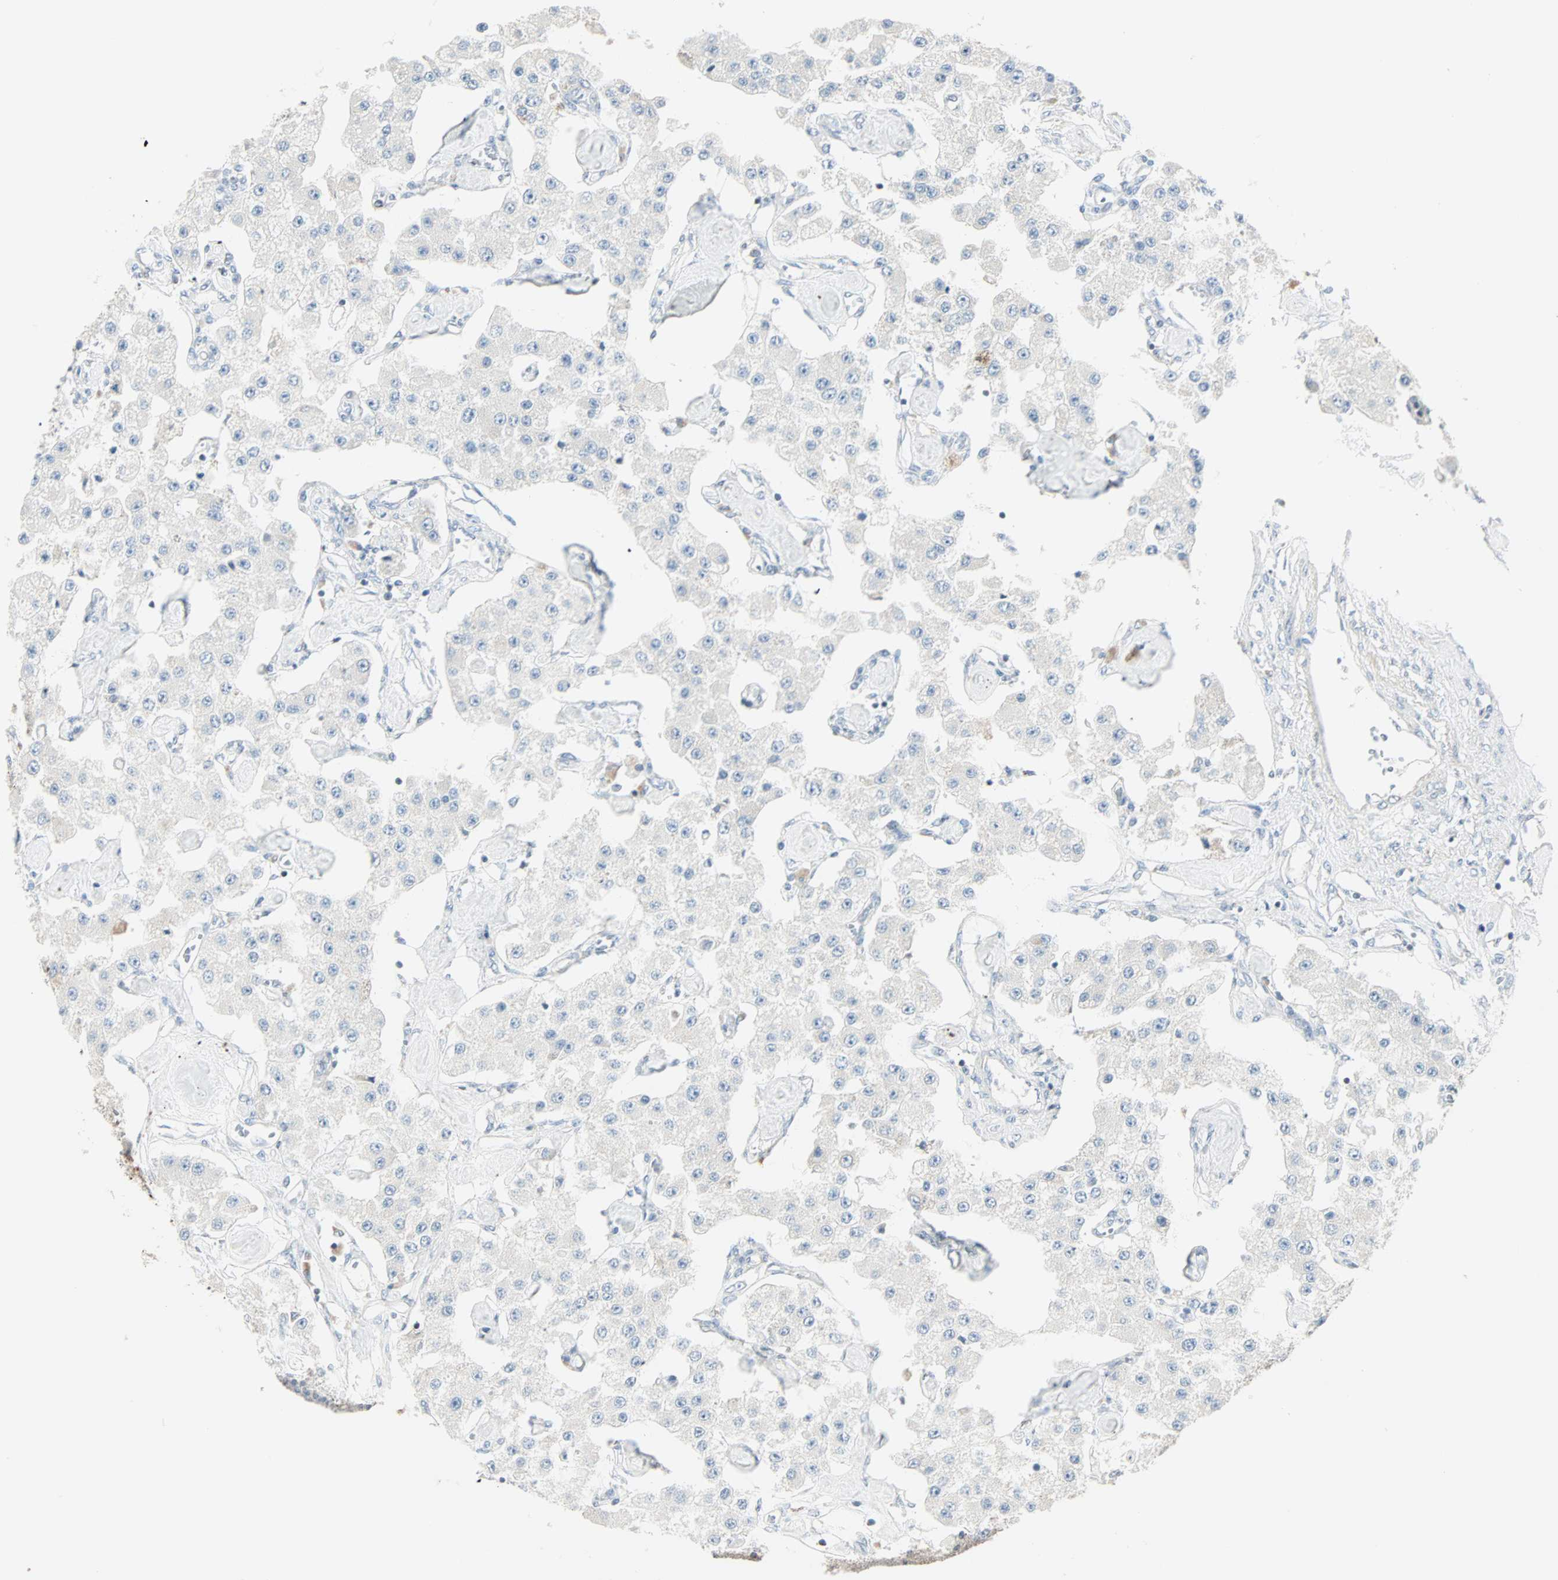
{"staining": {"intensity": "negative", "quantity": "none", "location": "none"}, "tissue": "carcinoid", "cell_type": "Tumor cells", "image_type": "cancer", "snomed": [{"axis": "morphology", "description": "Carcinoid, malignant, NOS"}, {"axis": "topography", "description": "Pancreas"}], "caption": "DAB (3,3'-diaminobenzidine) immunohistochemical staining of human carcinoid shows no significant staining in tumor cells.", "gene": "IDH2", "patient": {"sex": "male", "age": 41}}